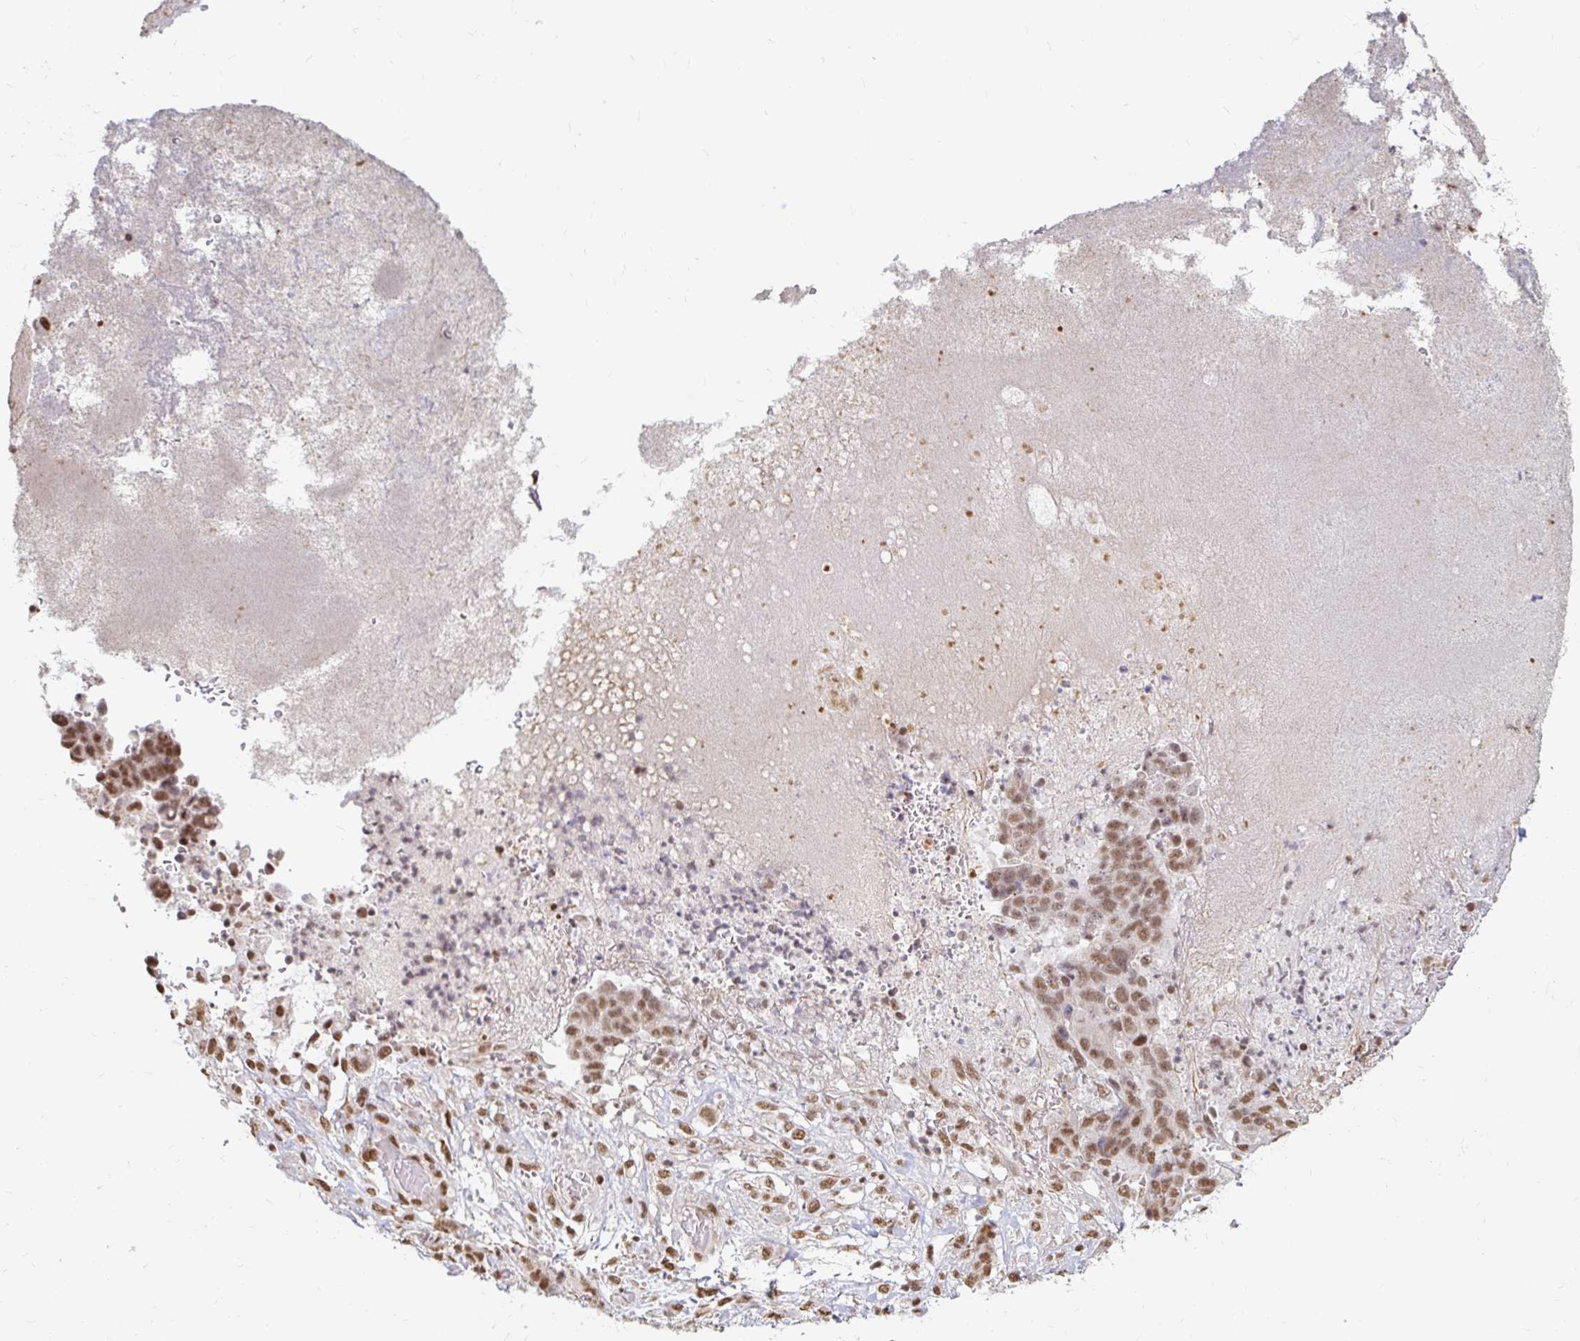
{"staining": {"intensity": "moderate", "quantity": ">75%", "location": "nuclear"}, "tissue": "stomach cancer", "cell_type": "Tumor cells", "image_type": "cancer", "snomed": [{"axis": "morphology", "description": "Normal tissue, NOS"}, {"axis": "morphology", "description": "Adenocarcinoma, NOS"}, {"axis": "topography", "description": "Stomach"}], "caption": "Protein staining reveals moderate nuclear positivity in about >75% of tumor cells in stomach cancer.", "gene": "HNRNPU", "patient": {"sex": "female", "age": 64}}